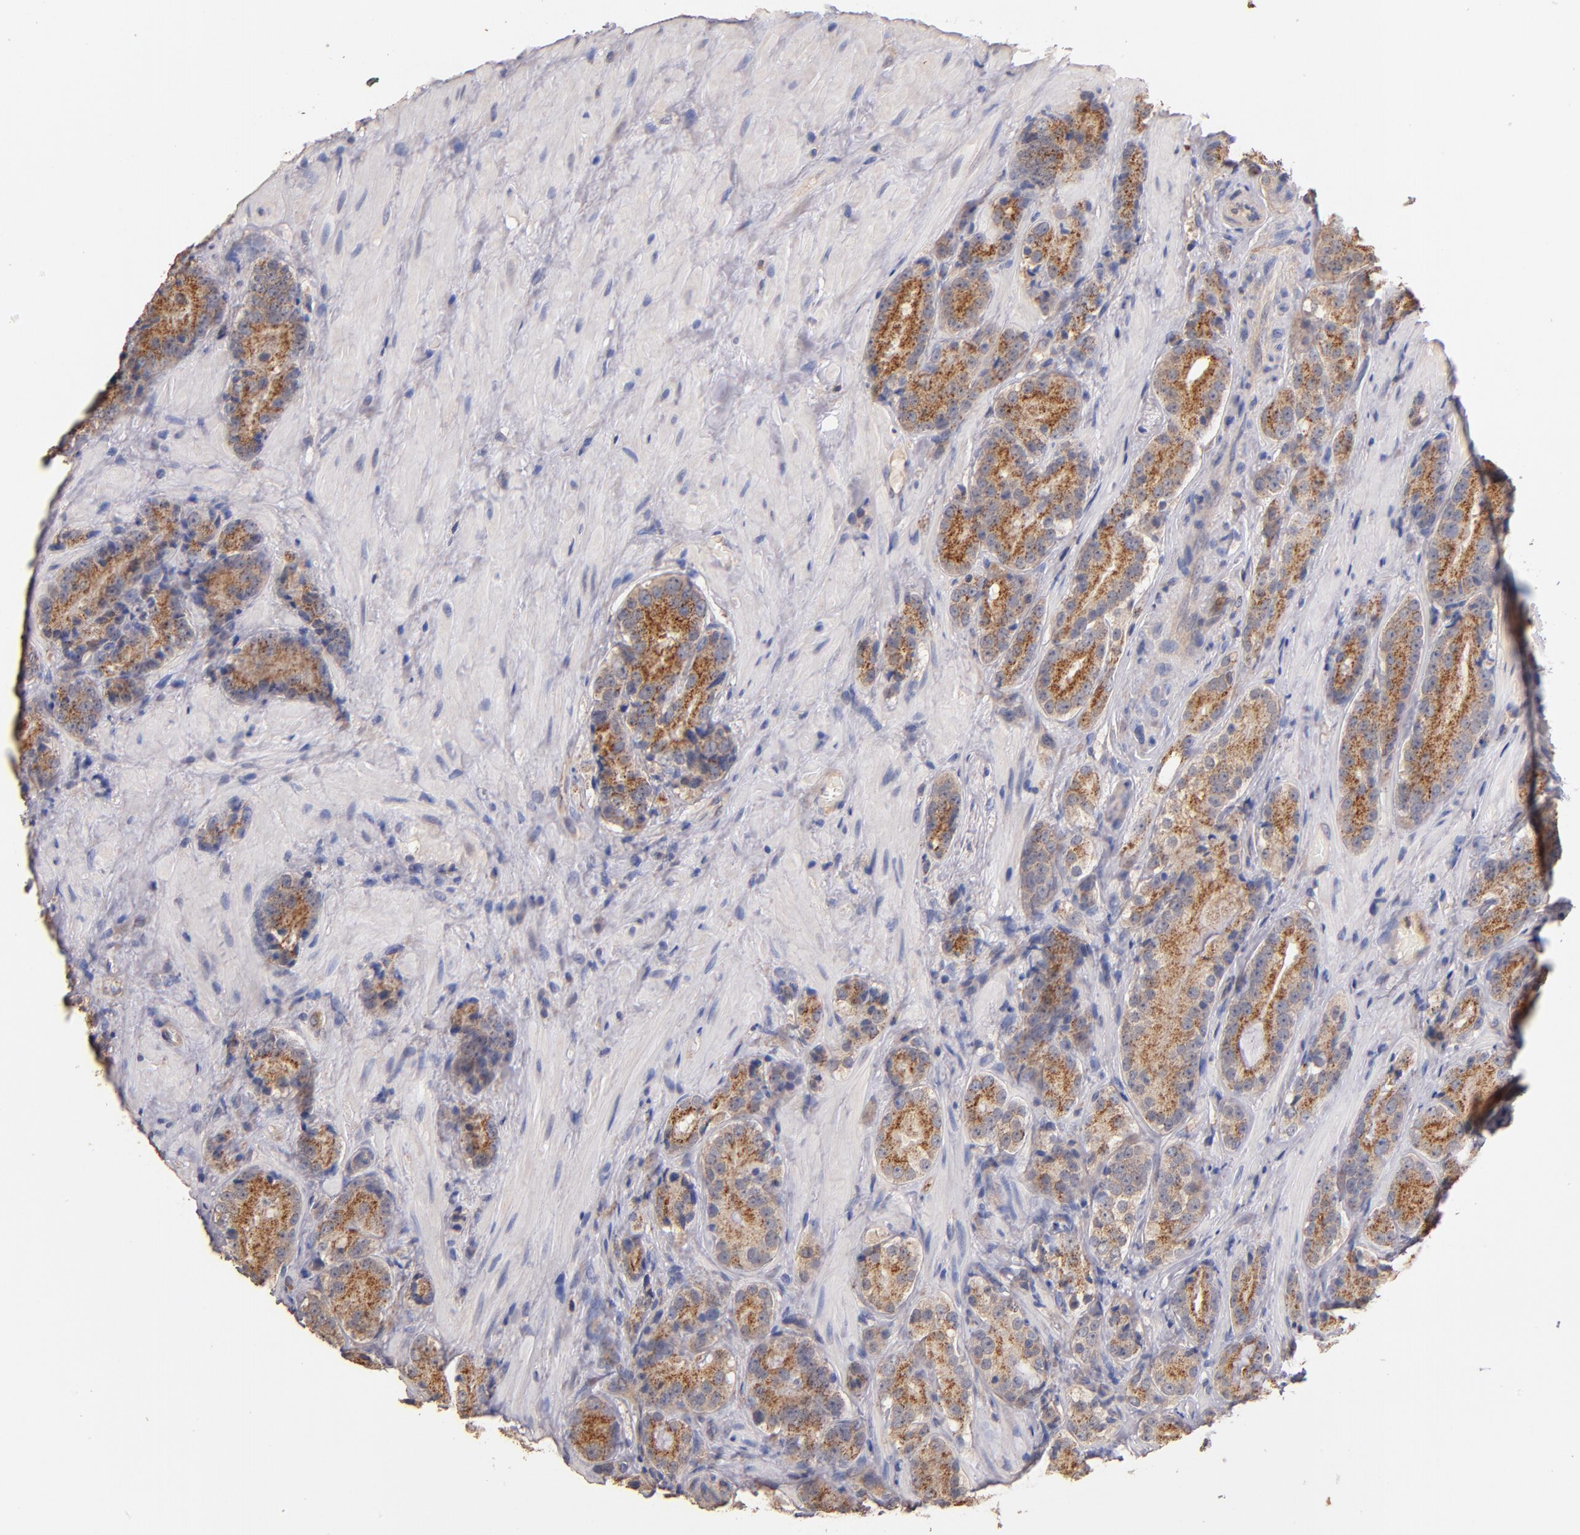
{"staining": {"intensity": "moderate", "quantity": ">75%", "location": "cytoplasmic/membranous"}, "tissue": "prostate cancer", "cell_type": "Tumor cells", "image_type": "cancer", "snomed": [{"axis": "morphology", "description": "Adenocarcinoma, High grade"}, {"axis": "topography", "description": "Prostate"}], "caption": "Tumor cells exhibit medium levels of moderate cytoplasmic/membranous positivity in approximately >75% of cells in prostate adenocarcinoma (high-grade).", "gene": "RO60", "patient": {"sex": "male", "age": 70}}